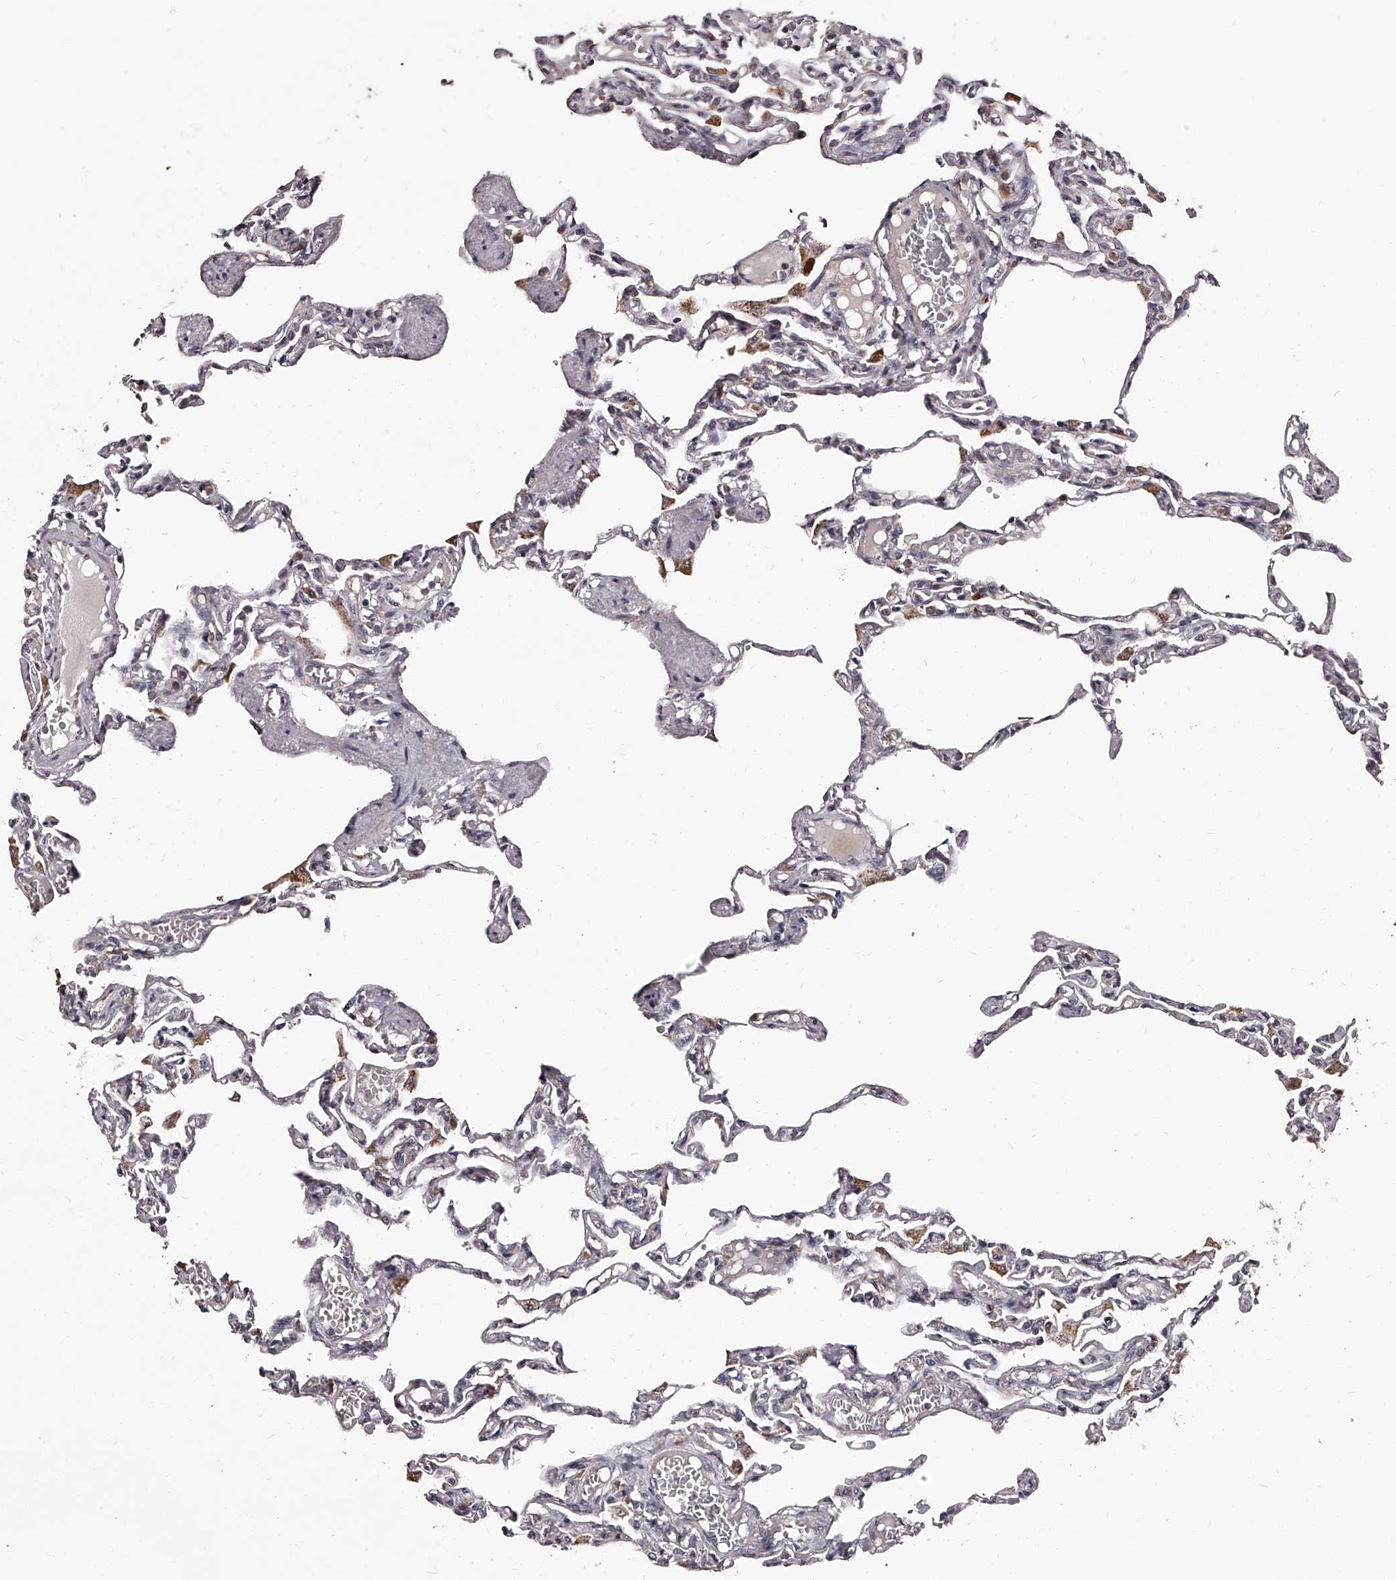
{"staining": {"intensity": "negative", "quantity": "none", "location": "none"}, "tissue": "lung", "cell_type": "Alveolar cells", "image_type": "normal", "snomed": [{"axis": "morphology", "description": "Normal tissue, NOS"}, {"axis": "topography", "description": "Lung"}], "caption": "Lung stained for a protein using immunohistochemistry shows no staining alveolar cells.", "gene": "RSC1A1", "patient": {"sex": "male", "age": 21}}